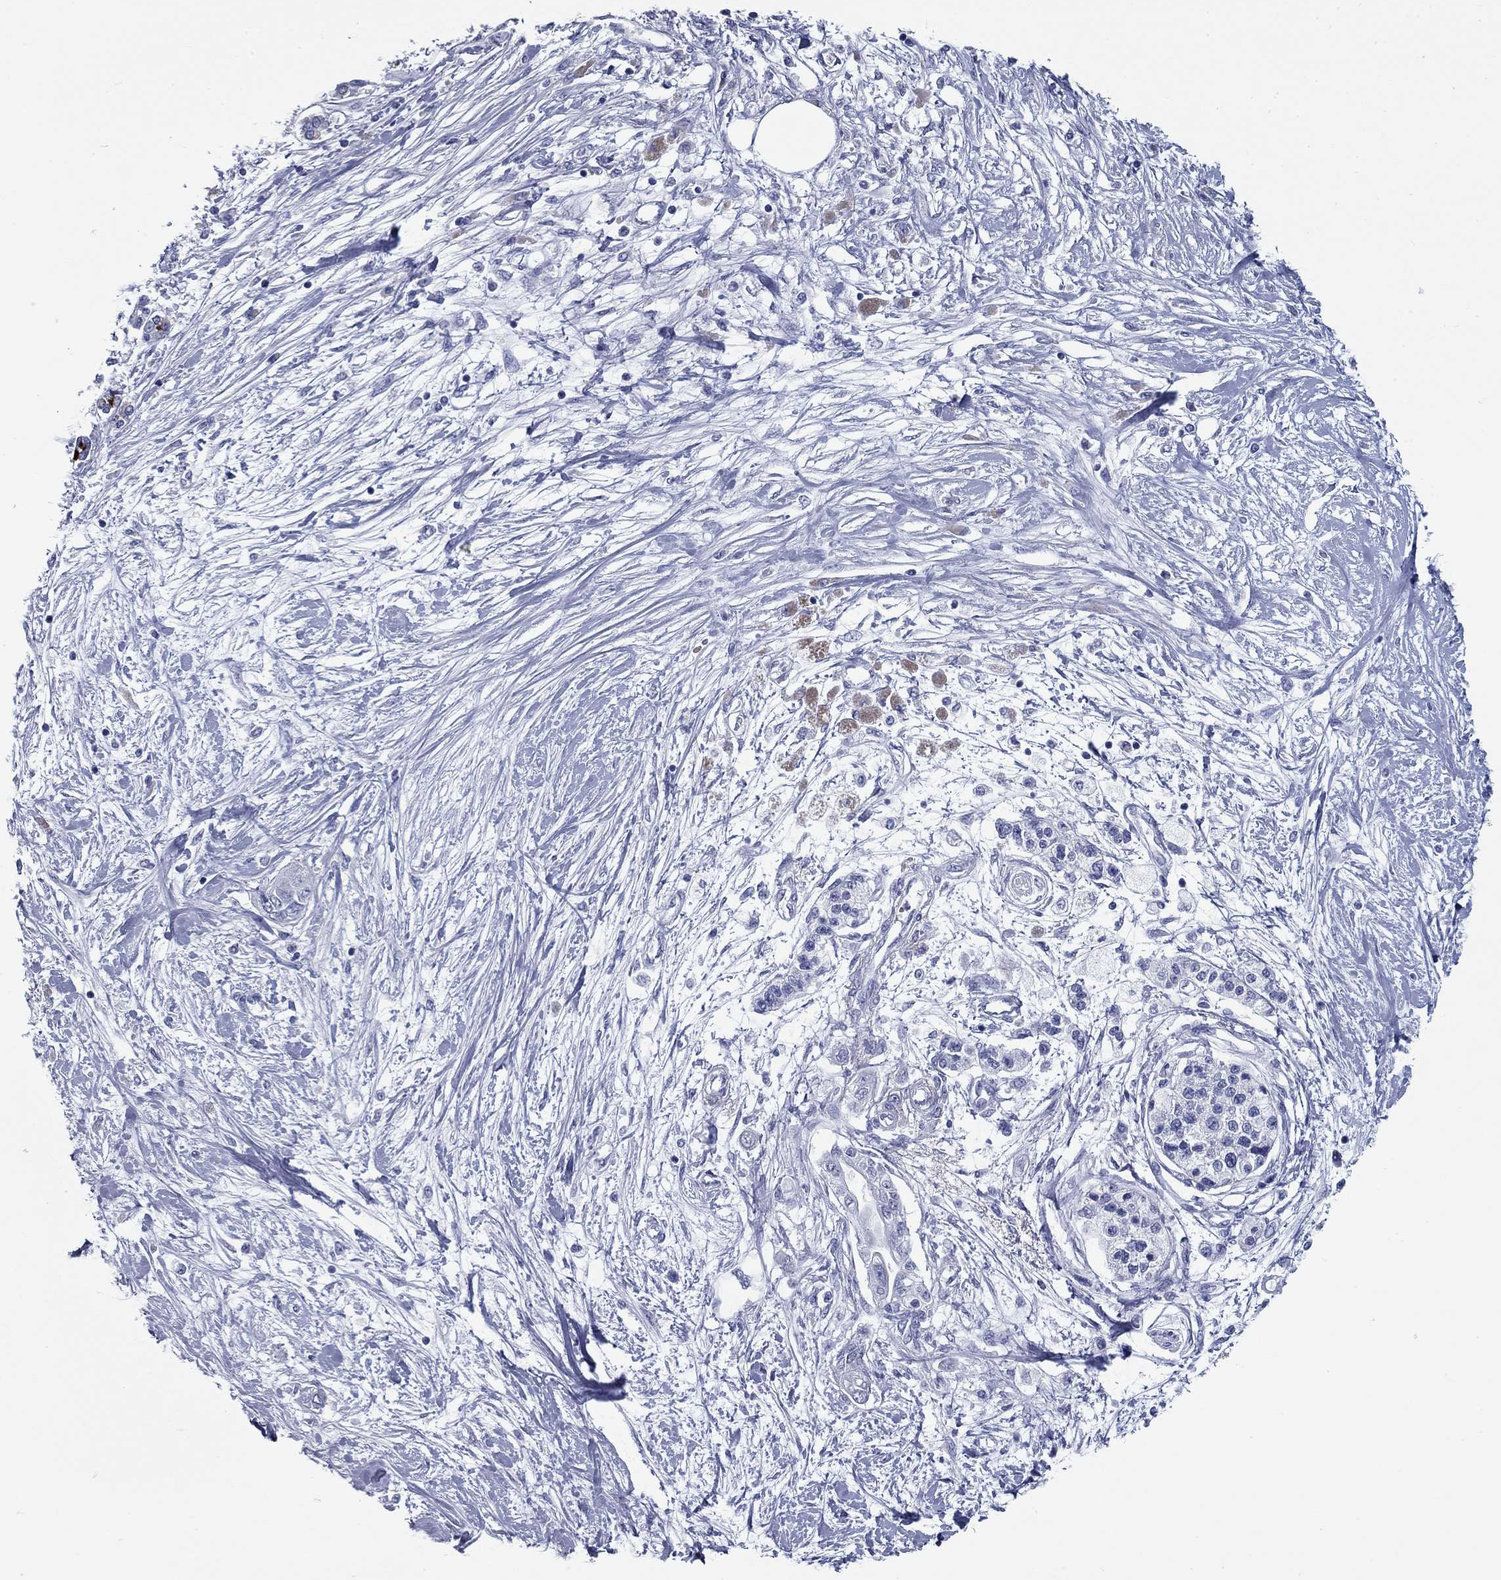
{"staining": {"intensity": "negative", "quantity": "none", "location": "none"}, "tissue": "pancreatic cancer", "cell_type": "Tumor cells", "image_type": "cancer", "snomed": [{"axis": "morphology", "description": "Adenocarcinoma, NOS"}, {"axis": "topography", "description": "Pancreas"}], "caption": "Immunohistochemistry (IHC) of human adenocarcinoma (pancreatic) reveals no expression in tumor cells. (Stains: DAB immunohistochemistry (IHC) with hematoxylin counter stain, Microscopy: brightfield microscopy at high magnification).", "gene": "KIRREL2", "patient": {"sex": "female", "age": 77}}